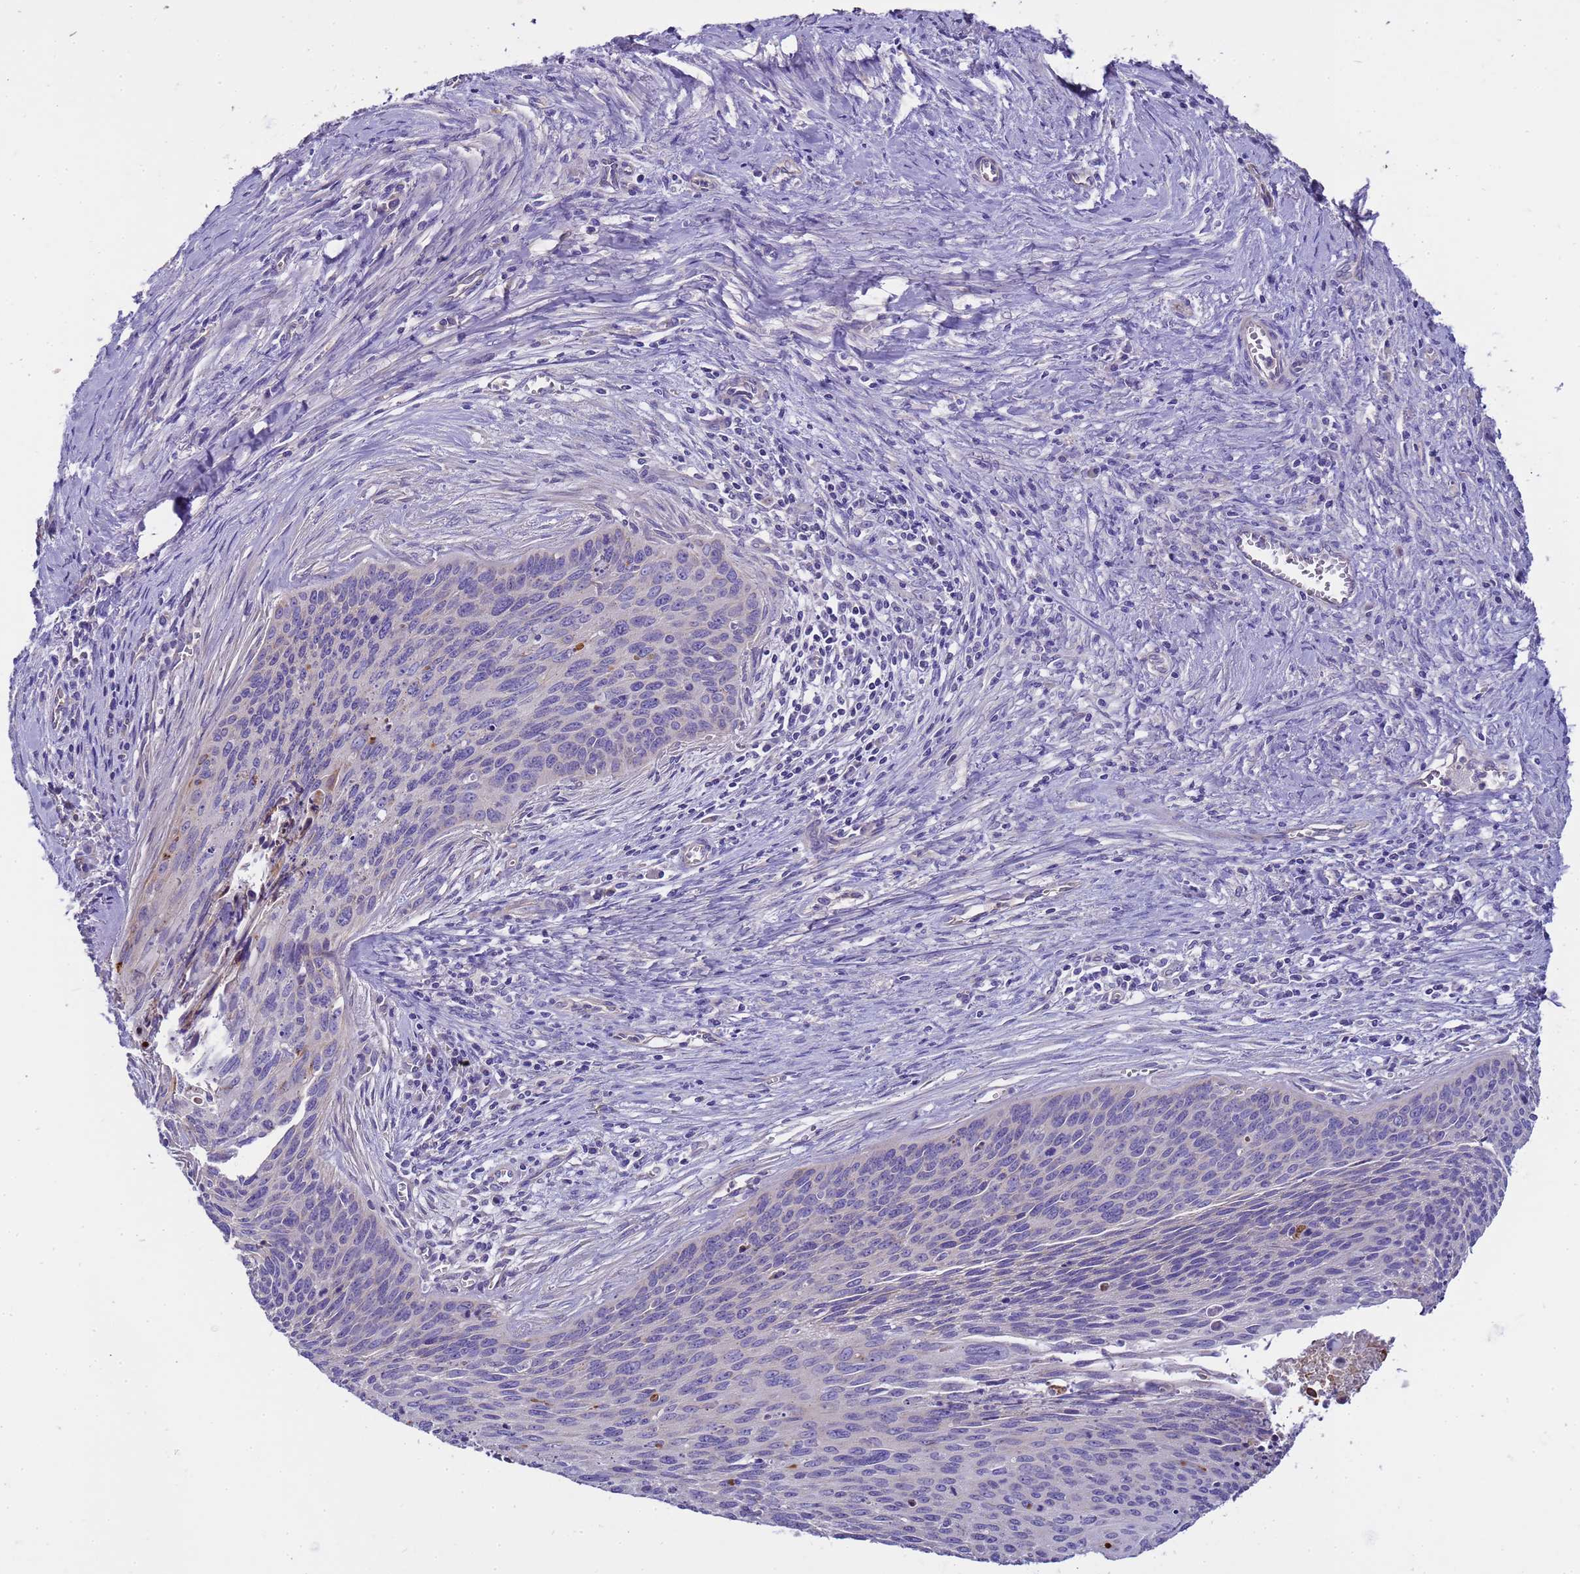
{"staining": {"intensity": "moderate", "quantity": "<25%", "location": "cytoplasmic/membranous"}, "tissue": "cervical cancer", "cell_type": "Tumor cells", "image_type": "cancer", "snomed": [{"axis": "morphology", "description": "Squamous cell carcinoma, NOS"}, {"axis": "topography", "description": "Cervix"}], "caption": "Human cervical cancer stained for a protein (brown) displays moderate cytoplasmic/membranous positive expression in about <25% of tumor cells.", "gene": "RIPPLY2", "patient": {"sex": "female", "age": 55}}